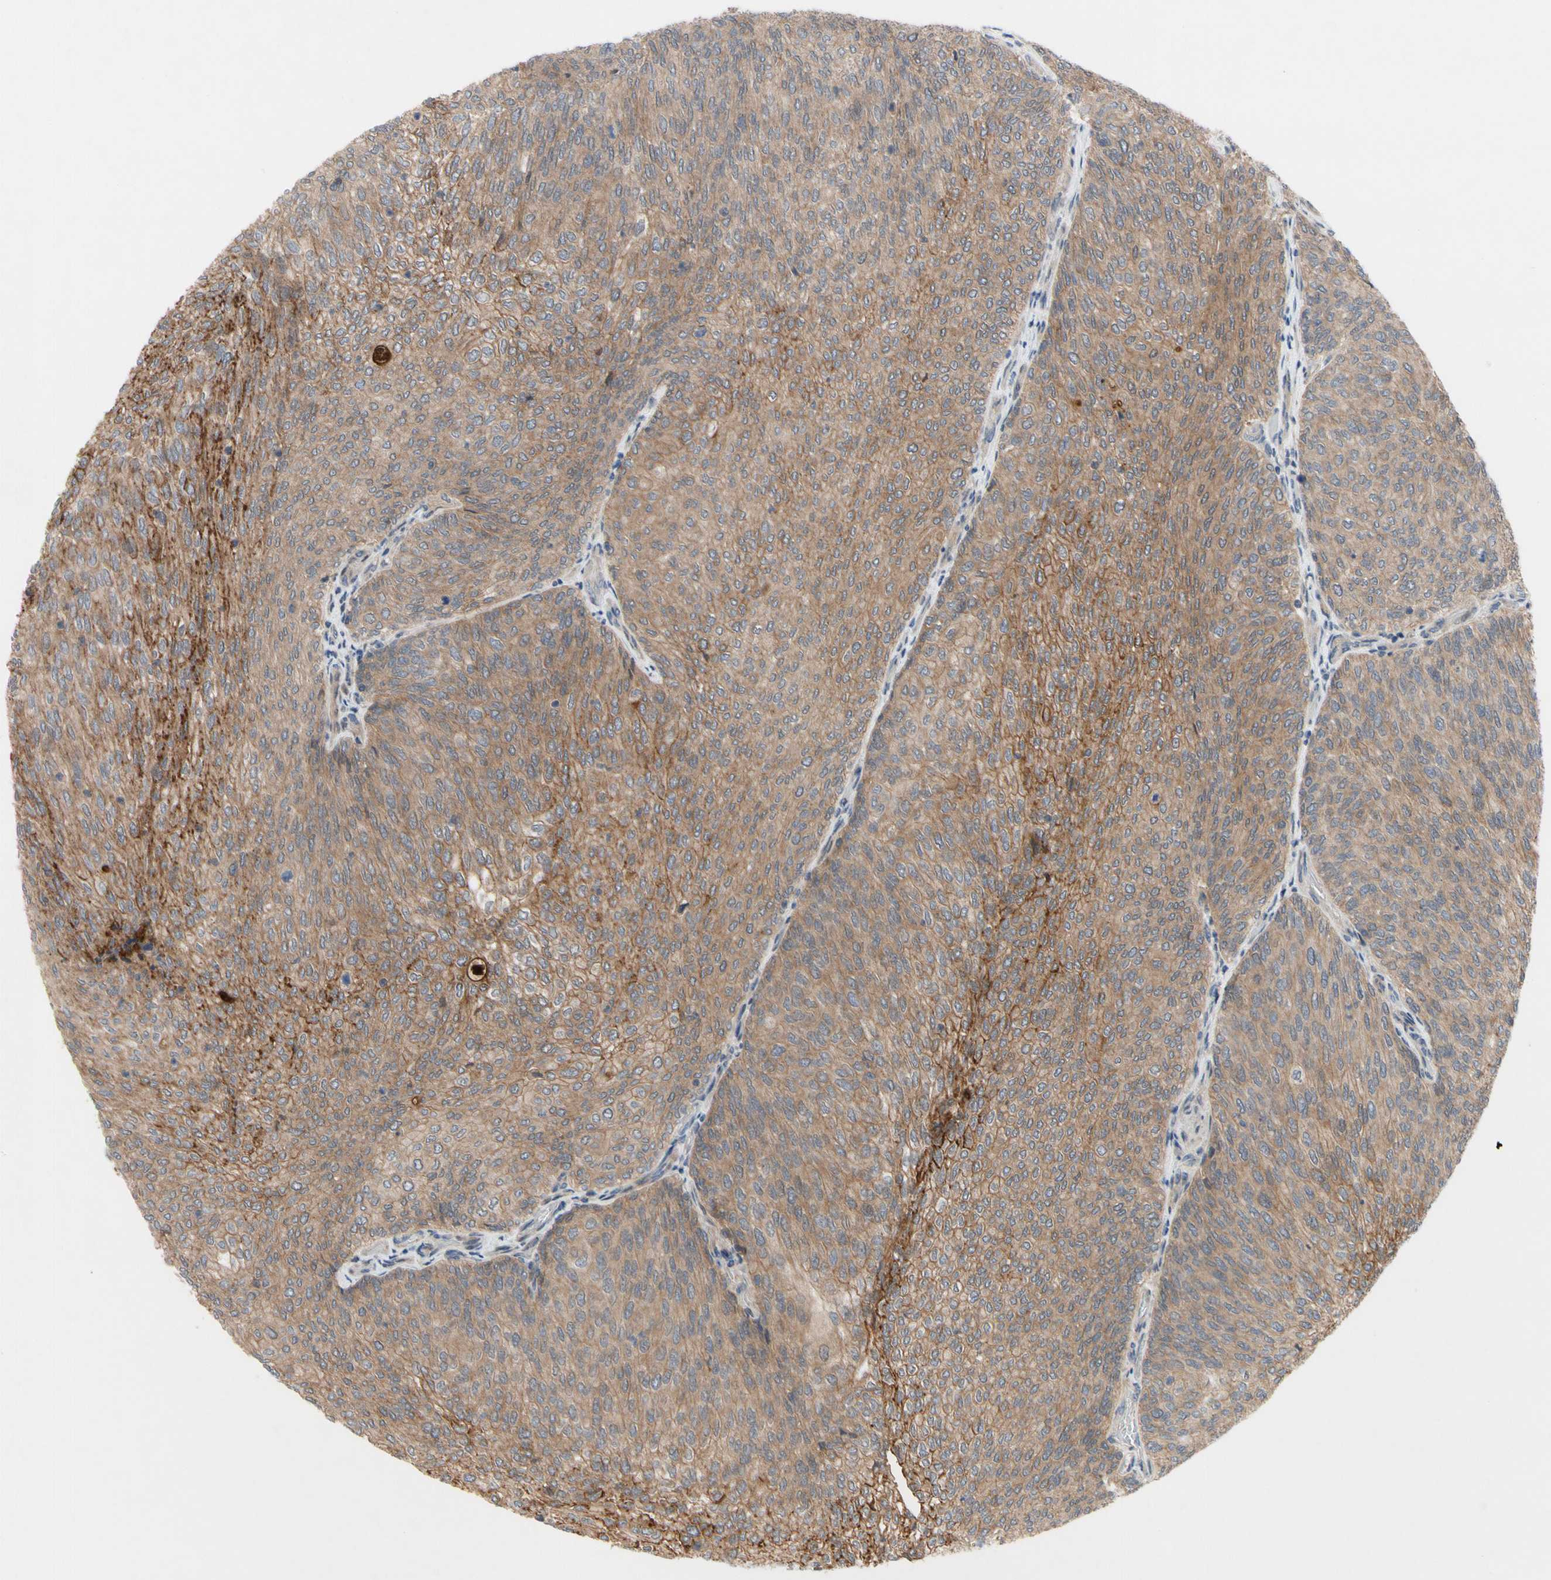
{"staining": {"intensity": "moderate", "quantity": ">75%", "location": "cytoplasmic/membranous"}, "tissue": "urothelial cancer", "cell_type": "Tumor cells", "image_type": "cancer", "snomed": [{"axis": "morphology", "description": "Urothelial carcinoma, Low grade"}, {"axis": "topography", "description": "Urinary bladder"}], "caption": "This photomicrograph demonstrates immunohistochemistry staining of human urothelial carcinoma (low-grade), with medium moderate cytoplasmic/membranous expression in approximately >75% of tumor cells.", "gene": "OAZ1", "patient": {"sex": "female", "age": 79}}